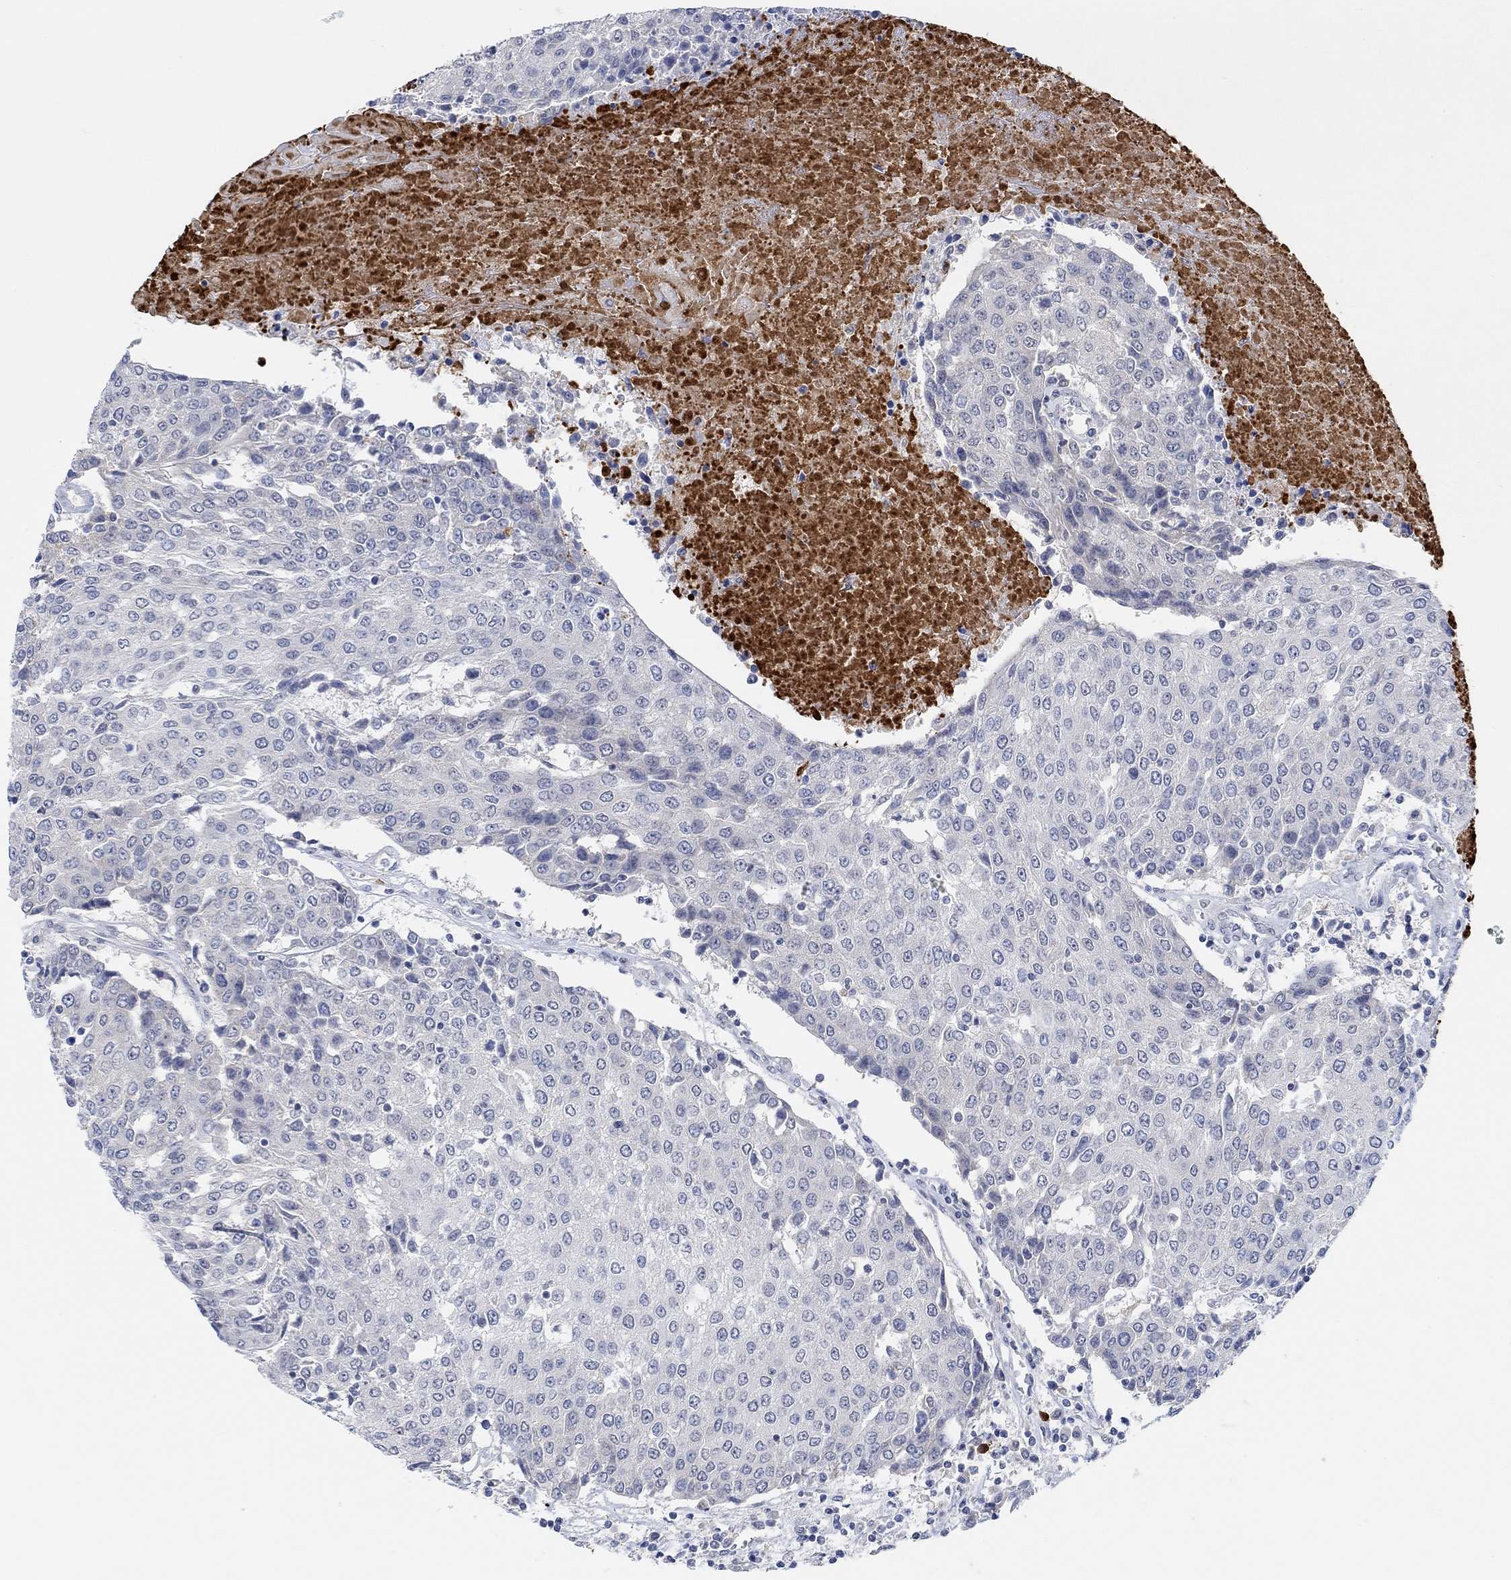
{"staining": {"intensity": "negative", "quantity": "none", "location": "none"}, "tissue": "urothelial cancer", "cell_type": "Tumor cells", "image_type": "cancer", "snomed": [{"axis": "morphology", "description": "Urothelial carcinoma, High grade"}, {"axis": "topography", "description": "Urinary bladder"}], "caption": "Urothelial carcinoma (high-grade) stained for a protein using immunohistochemistry (IHC) displays no staining tumor cells.", "gene": "RIMS1", "patient": {"sex": "female", "age": 85}}